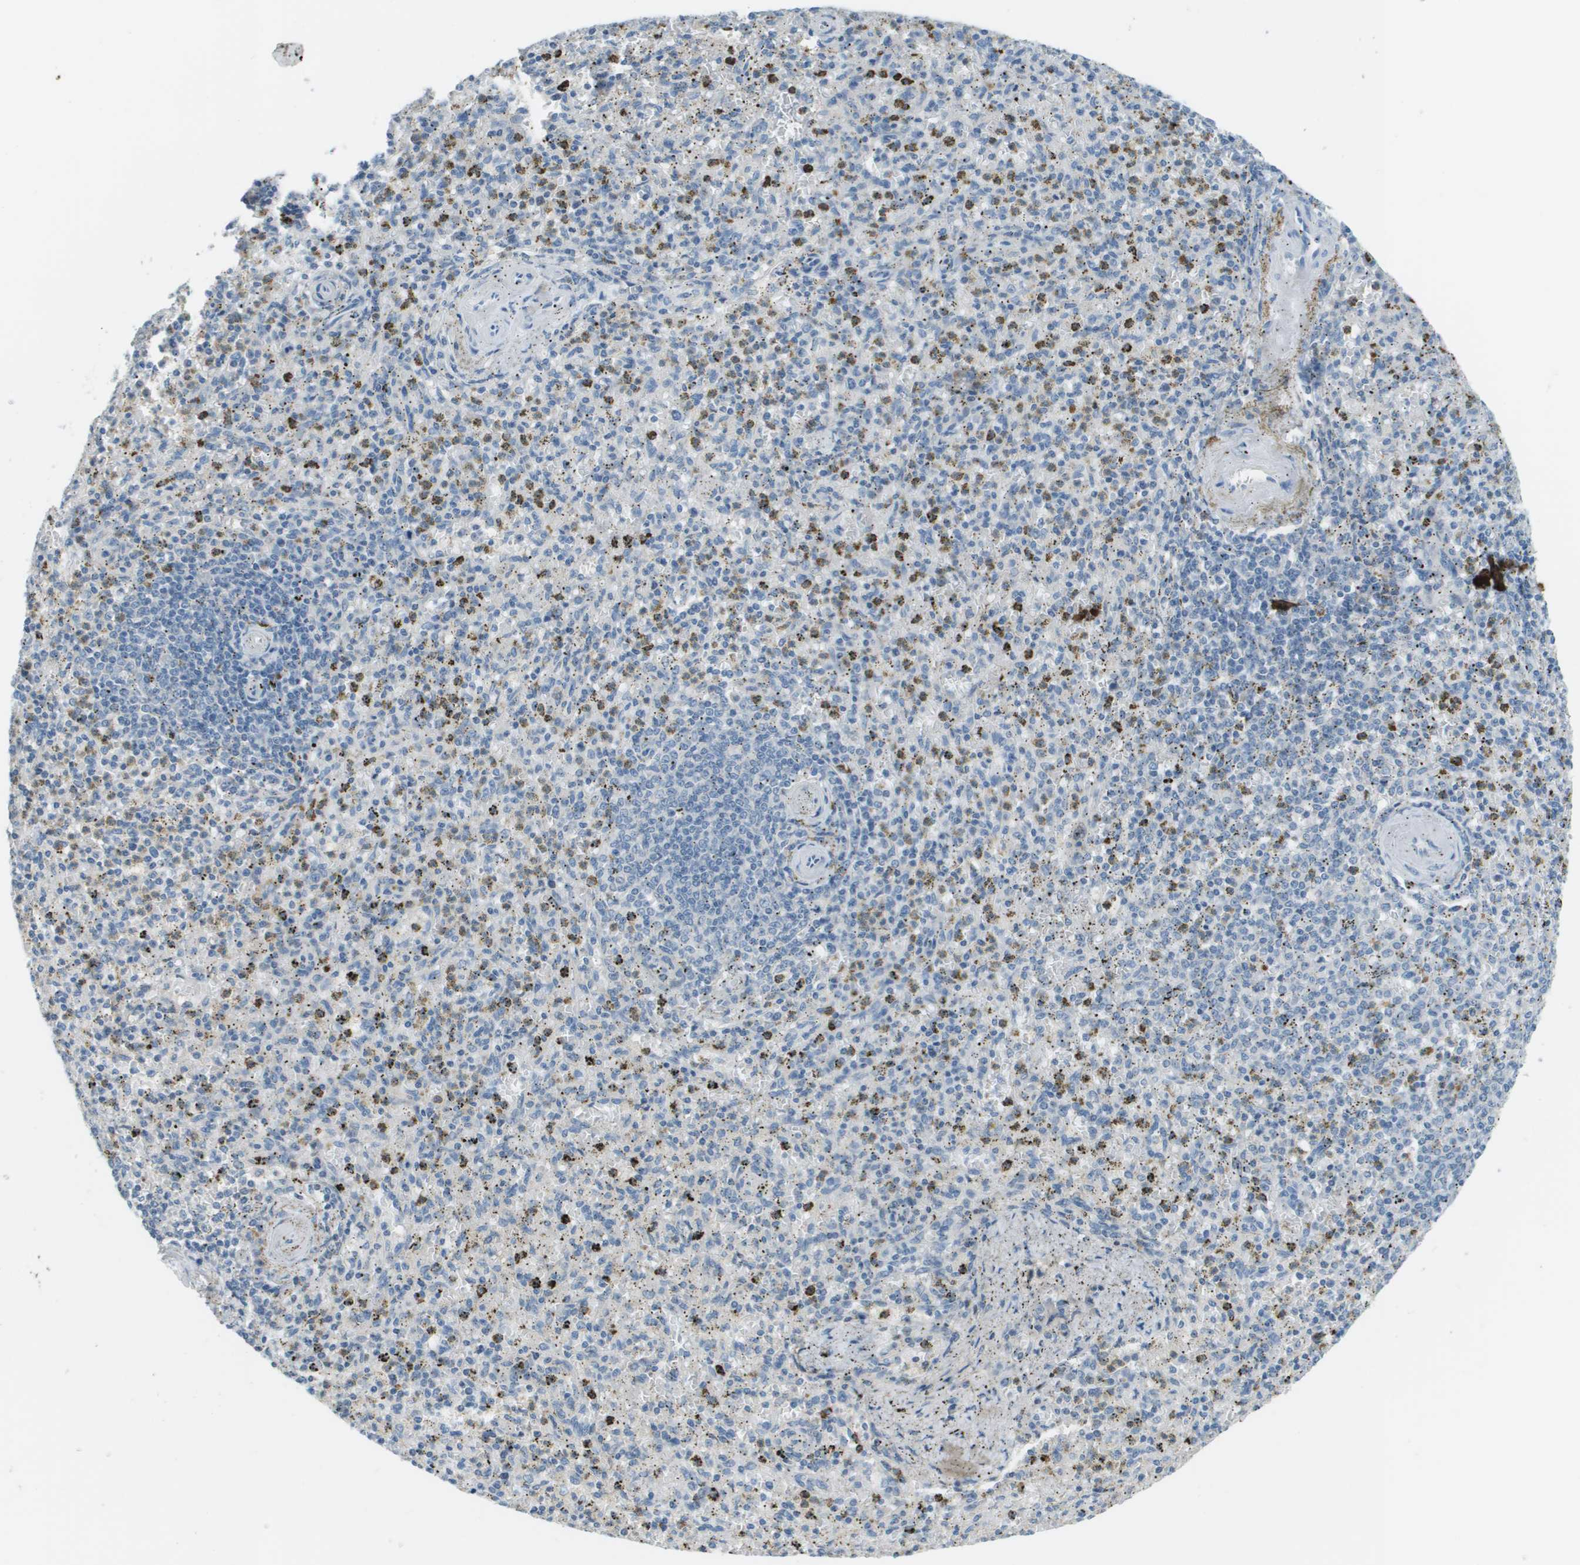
{"staining": {"intensity": "negative", "quantity": "none", "location": "none"}, "tissue": "spleen", "cell_type": "Cells in red pulp", "image_type": "normal", "snomed": [{"axis": "morphology", "description": "Normal tissue, NOS"}, {"axis": "topography", "description": "Spleen"}], "caption": "DAB (3,3'-diaminobenzidine) immunohistochemical staining of normal human spleen shows no significant staining in cells in red pulp. The staining was performed using DAB (3,3'-diaminobenzidine) to visualize the protein expression in brown, while the nuclei were stained in blue with hematoxylin (Magnification: 20x).", "gene": "DCN", "patient": {"sex": "male", "age": 72}}